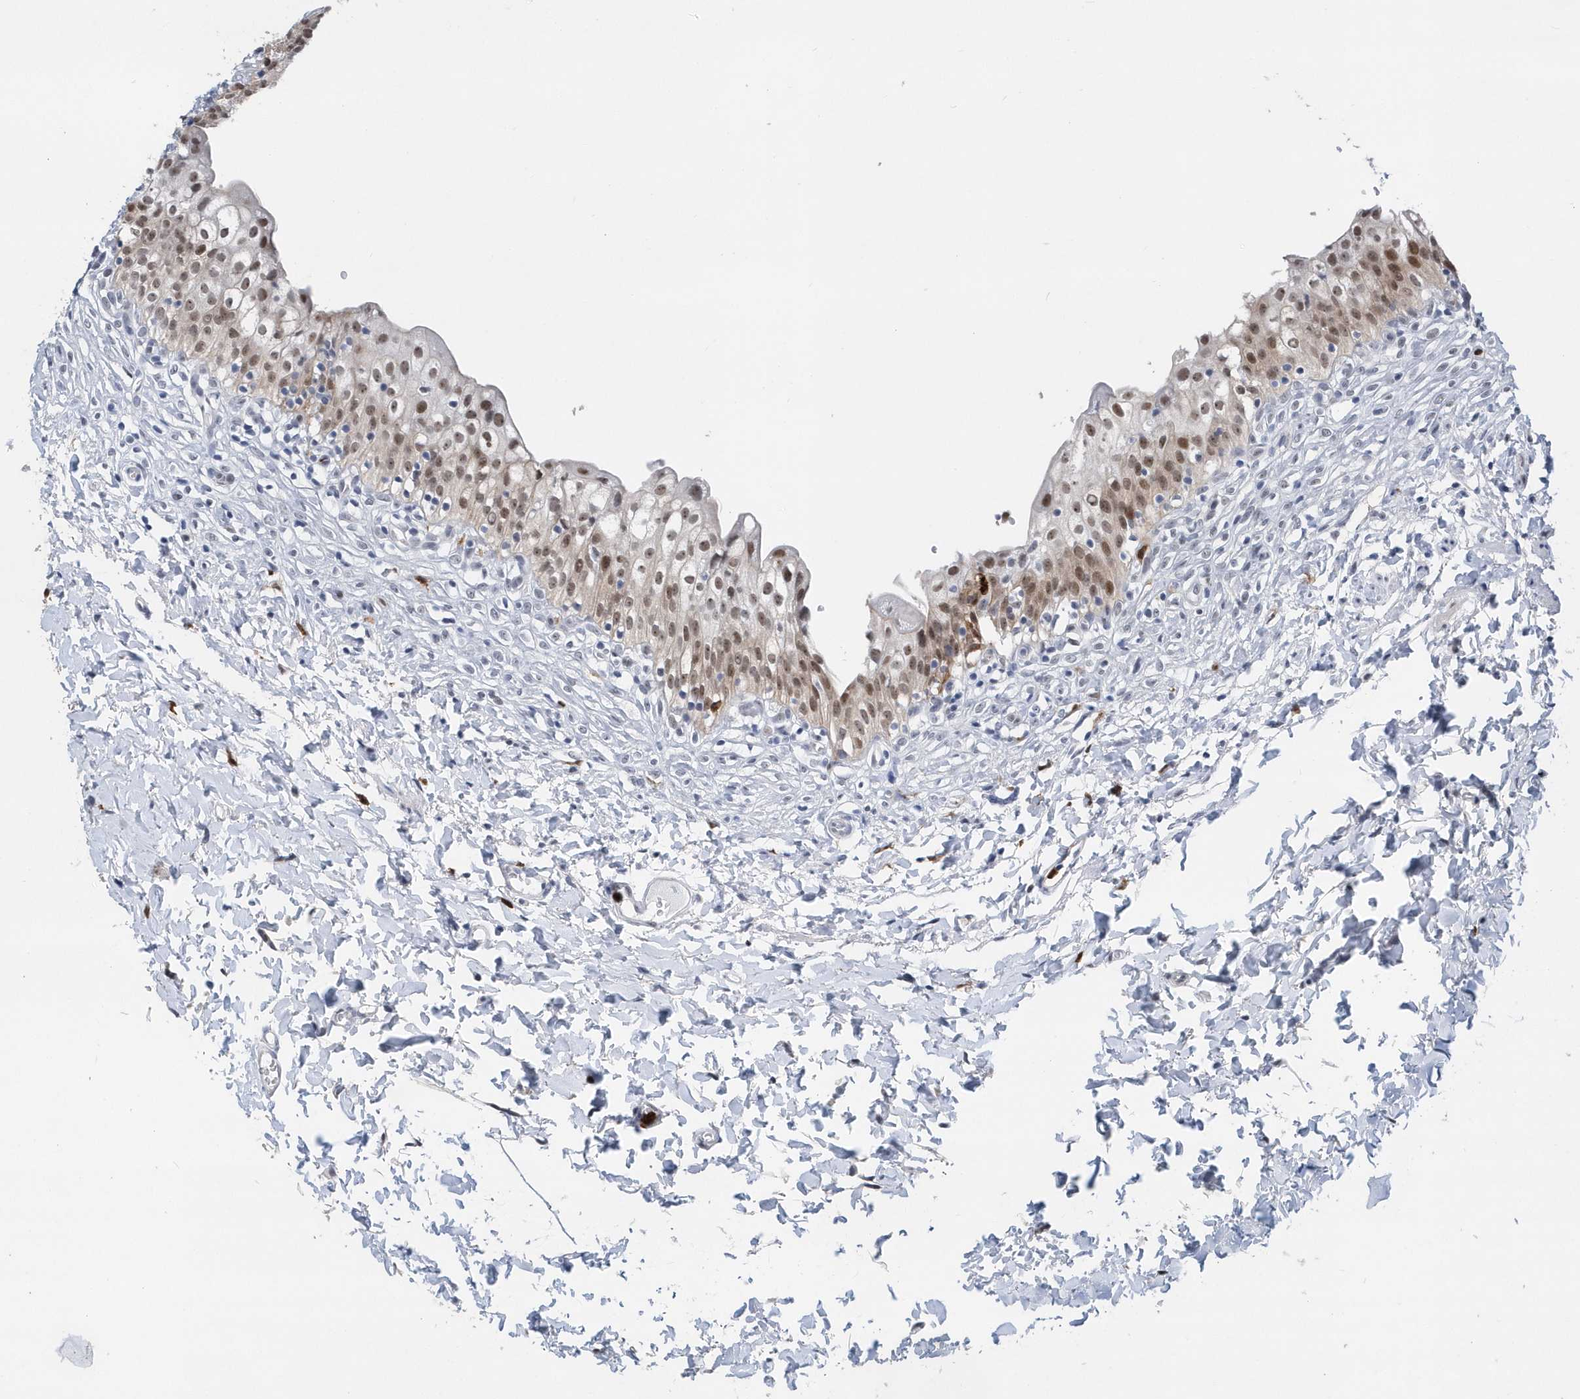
{"staining": {"intensity": "moderate", "quantity": ">75%", "location": "cytoplasmic/membranous,nuclear"}, "tissue": "urinary bladder", "cell_type": "Urothelial cells", "image_type": "normal", "snomed": [{"axis": "morphology", "description": "Normal tissue, NOS"}, {"axis": "topography", "description": "Urinary bladder"}], "caption": "Urinary bladder stained for a protein (brown) reveals moderate cytoplasmic/membranous,nuclear positive positivity in approximately >75% of urothelial cells.", "gene": "RPP30", "patient": {"sex": "male", "age": 55}}